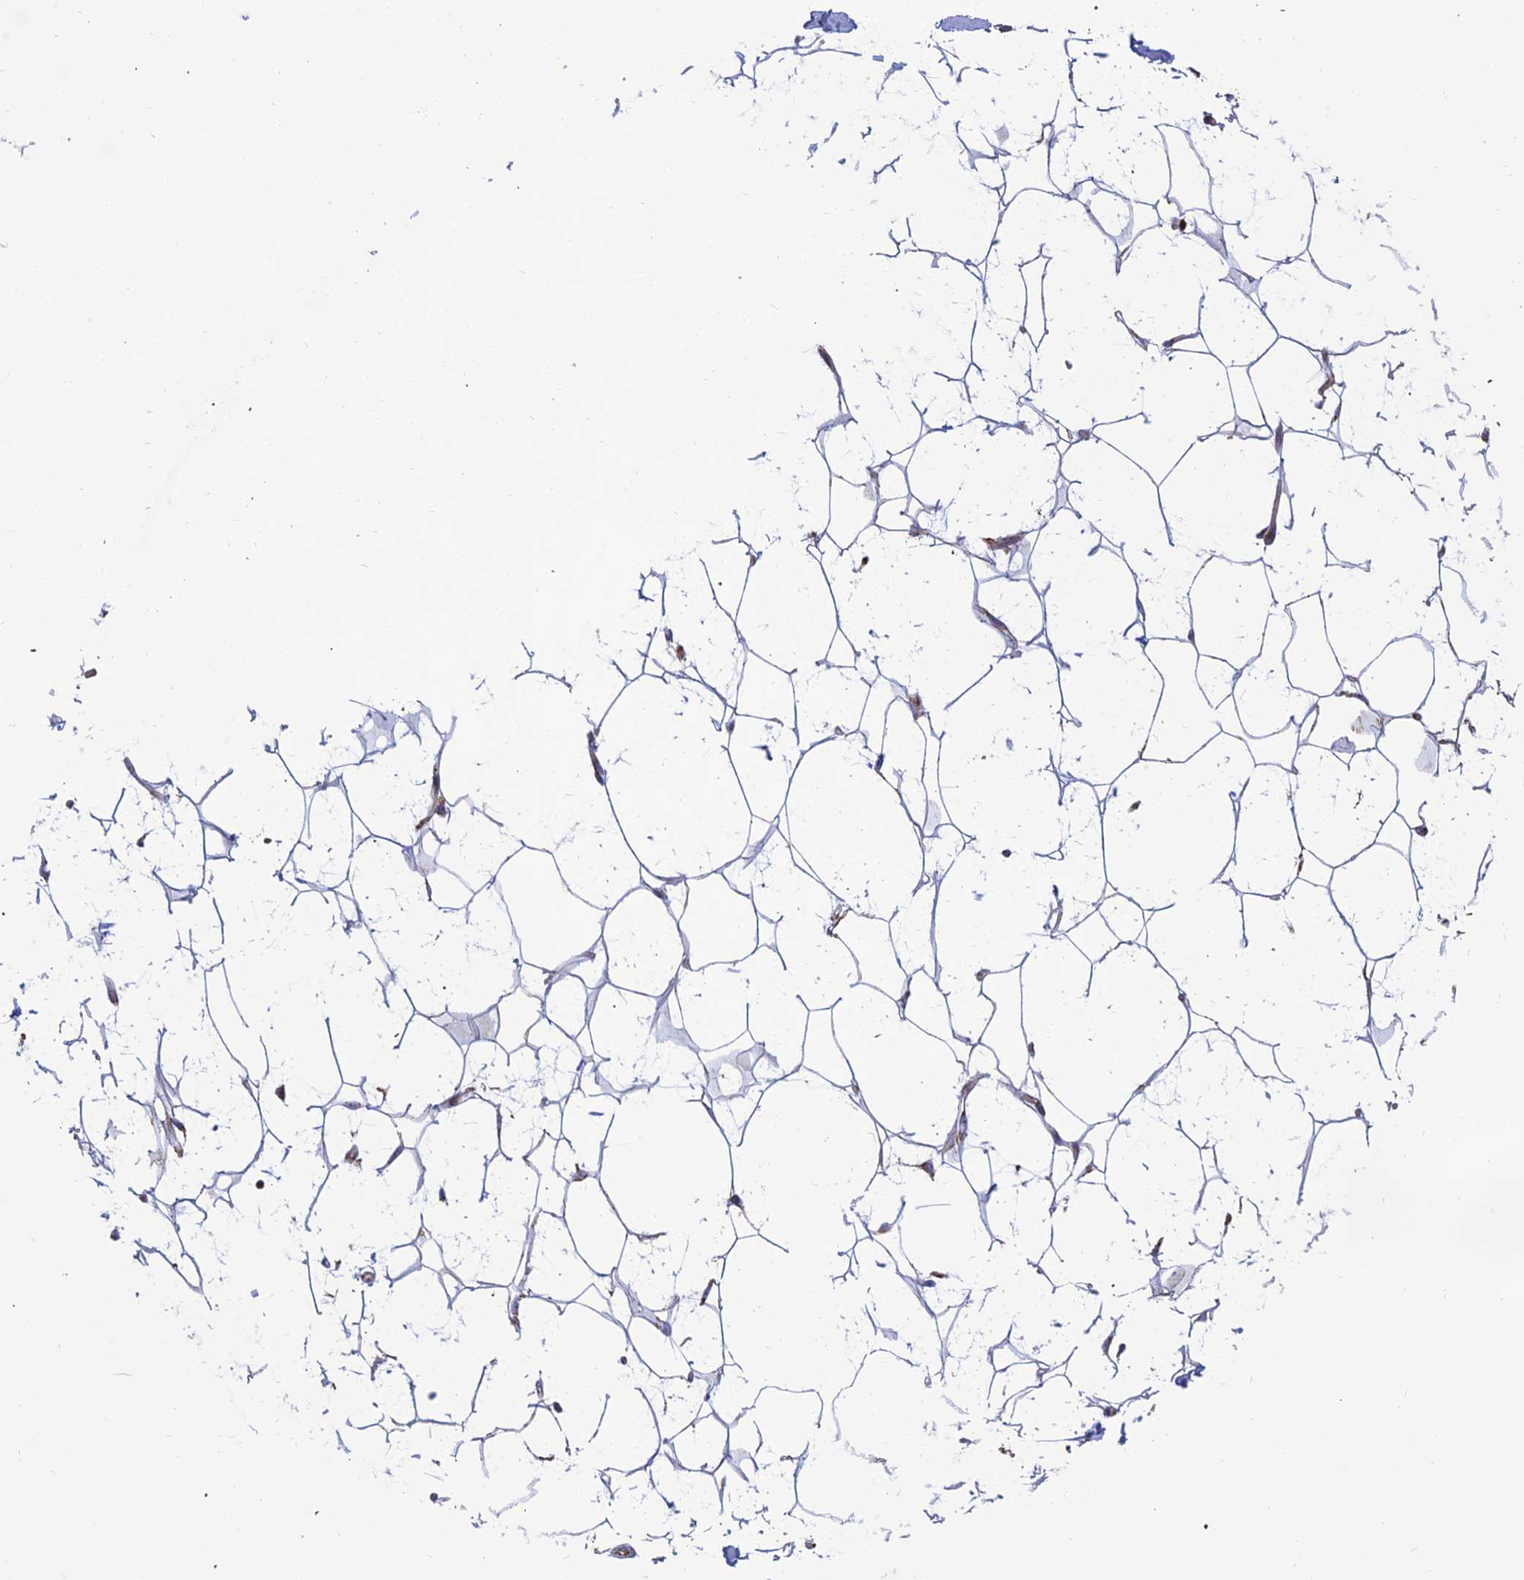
{"staining": {"intensity": "negative", "quantity": "none", "location": "none"}, "tissue": "adipose tissue", "cell_type": "Adipocytes", "image_type": "normal", "snomed": [{"axis": "morphology", "description": "Normal tissue, NOS"}, {"axis": "topography", "description": "Breast"}], "caption": "Immunohistochemical staining of normal adipose tissue demonstrates no significant positivity in adipocytes. The staining was performed using DAB (3,3'-diaminobenzidine) to visualize the protein expression in brown, while the nuclei were stained in blue with hematoxylin (Magnification: 20x).", "gene": "SLC35F4", "patient": {"sex": "female", "age": 26}}